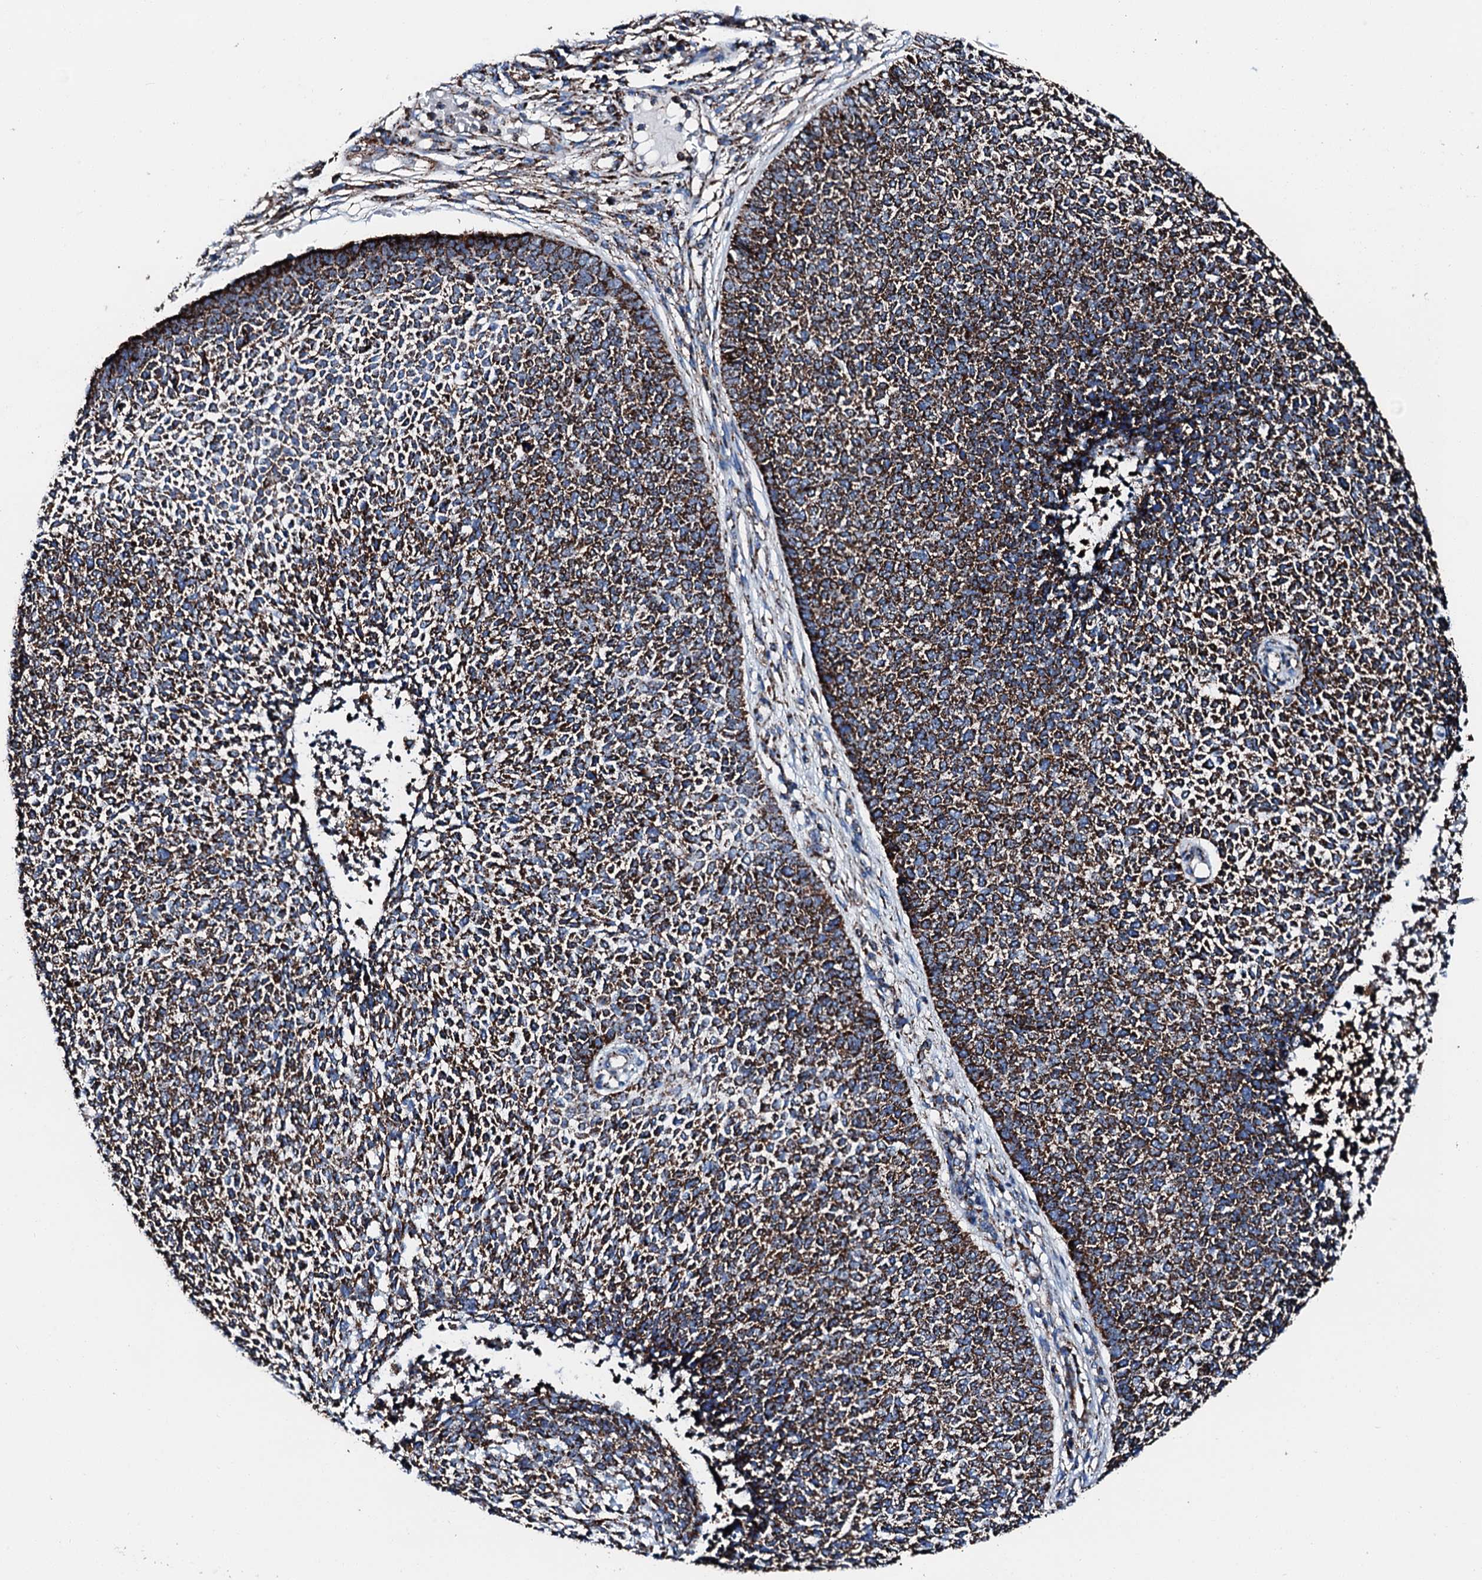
{"staining": {"intensity": "strong", "quantity": ">75%", "location": "cytoplasmic/membranous"}, "tissue": "skin cancer", "cell_type": "Tumor cells", "image_type": "cancer", "snomed": [{"axis": "morphology", "description": "Basal cell carcinoma"}, {"axis": "topography", "description": "Skin"}], "caption": "Tumor cells reveal high levels of strong cytoplasmic/membranous expression in about >75% of cells in human skin cancer.", "gene": "HADH", "patient": {"sex": "female", "age": 84}}